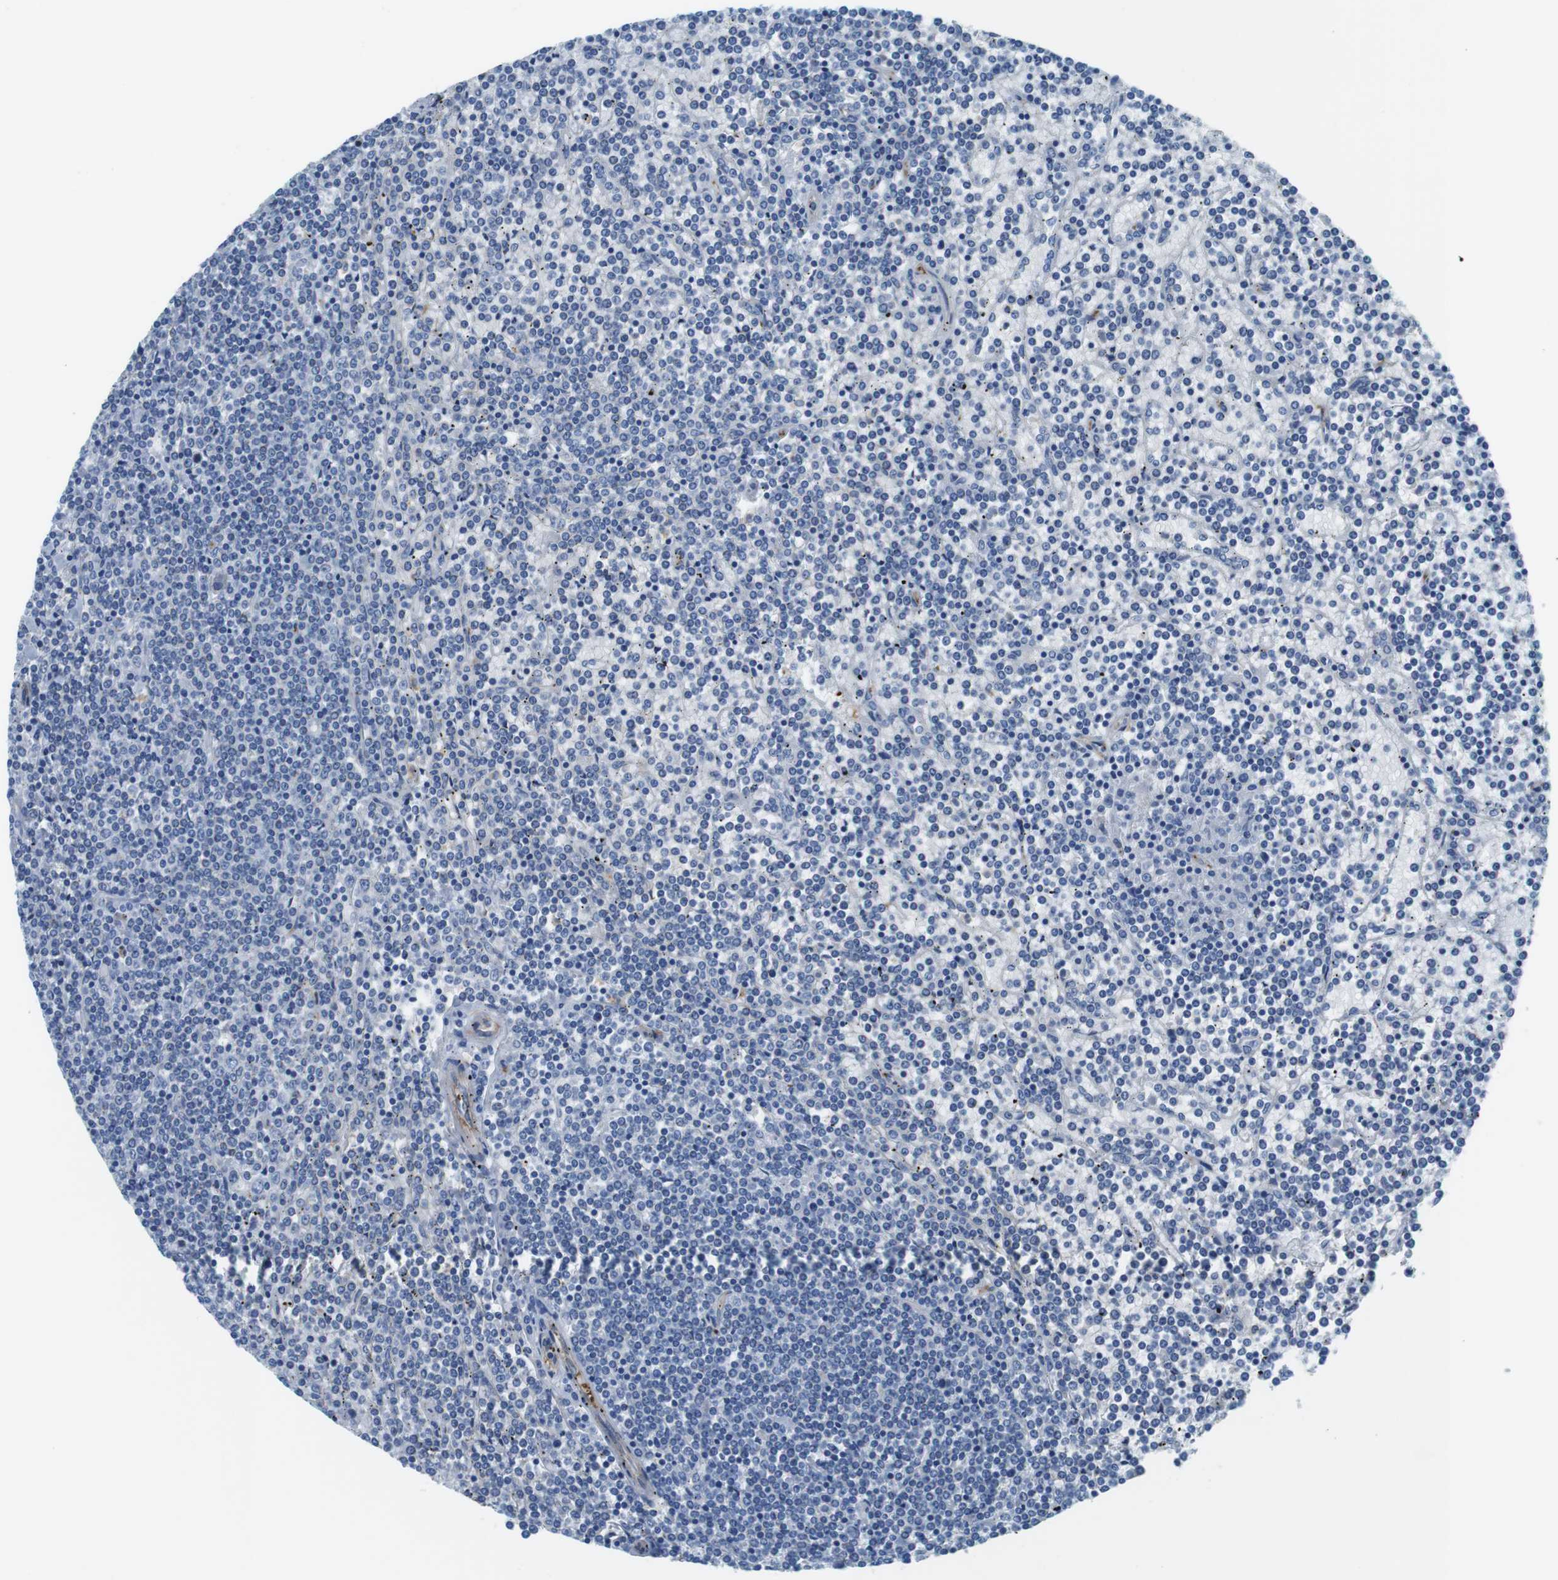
{"staining": {"intensity": "negative", "quantity": "none", "location": "none"}, "tissue": "lymphoma", "cell_type": "Tumor cells", "image_type": "cancer", "snomed": [{"axis": "morphology", "description": "Malignant lymphoma, non-Hodgkin's type, Low grade"}, {"axis": "topography", "description": "Spleen"}], "caption": "The immunohistochemistry (IHC) photomicrograph has no significant expression in tumor cells of malignant lymphoma, non-Hodgkin's type (low-grade) tissue.", "gene": "EMP2", "patient": {"sex": "female", "age": 19}}